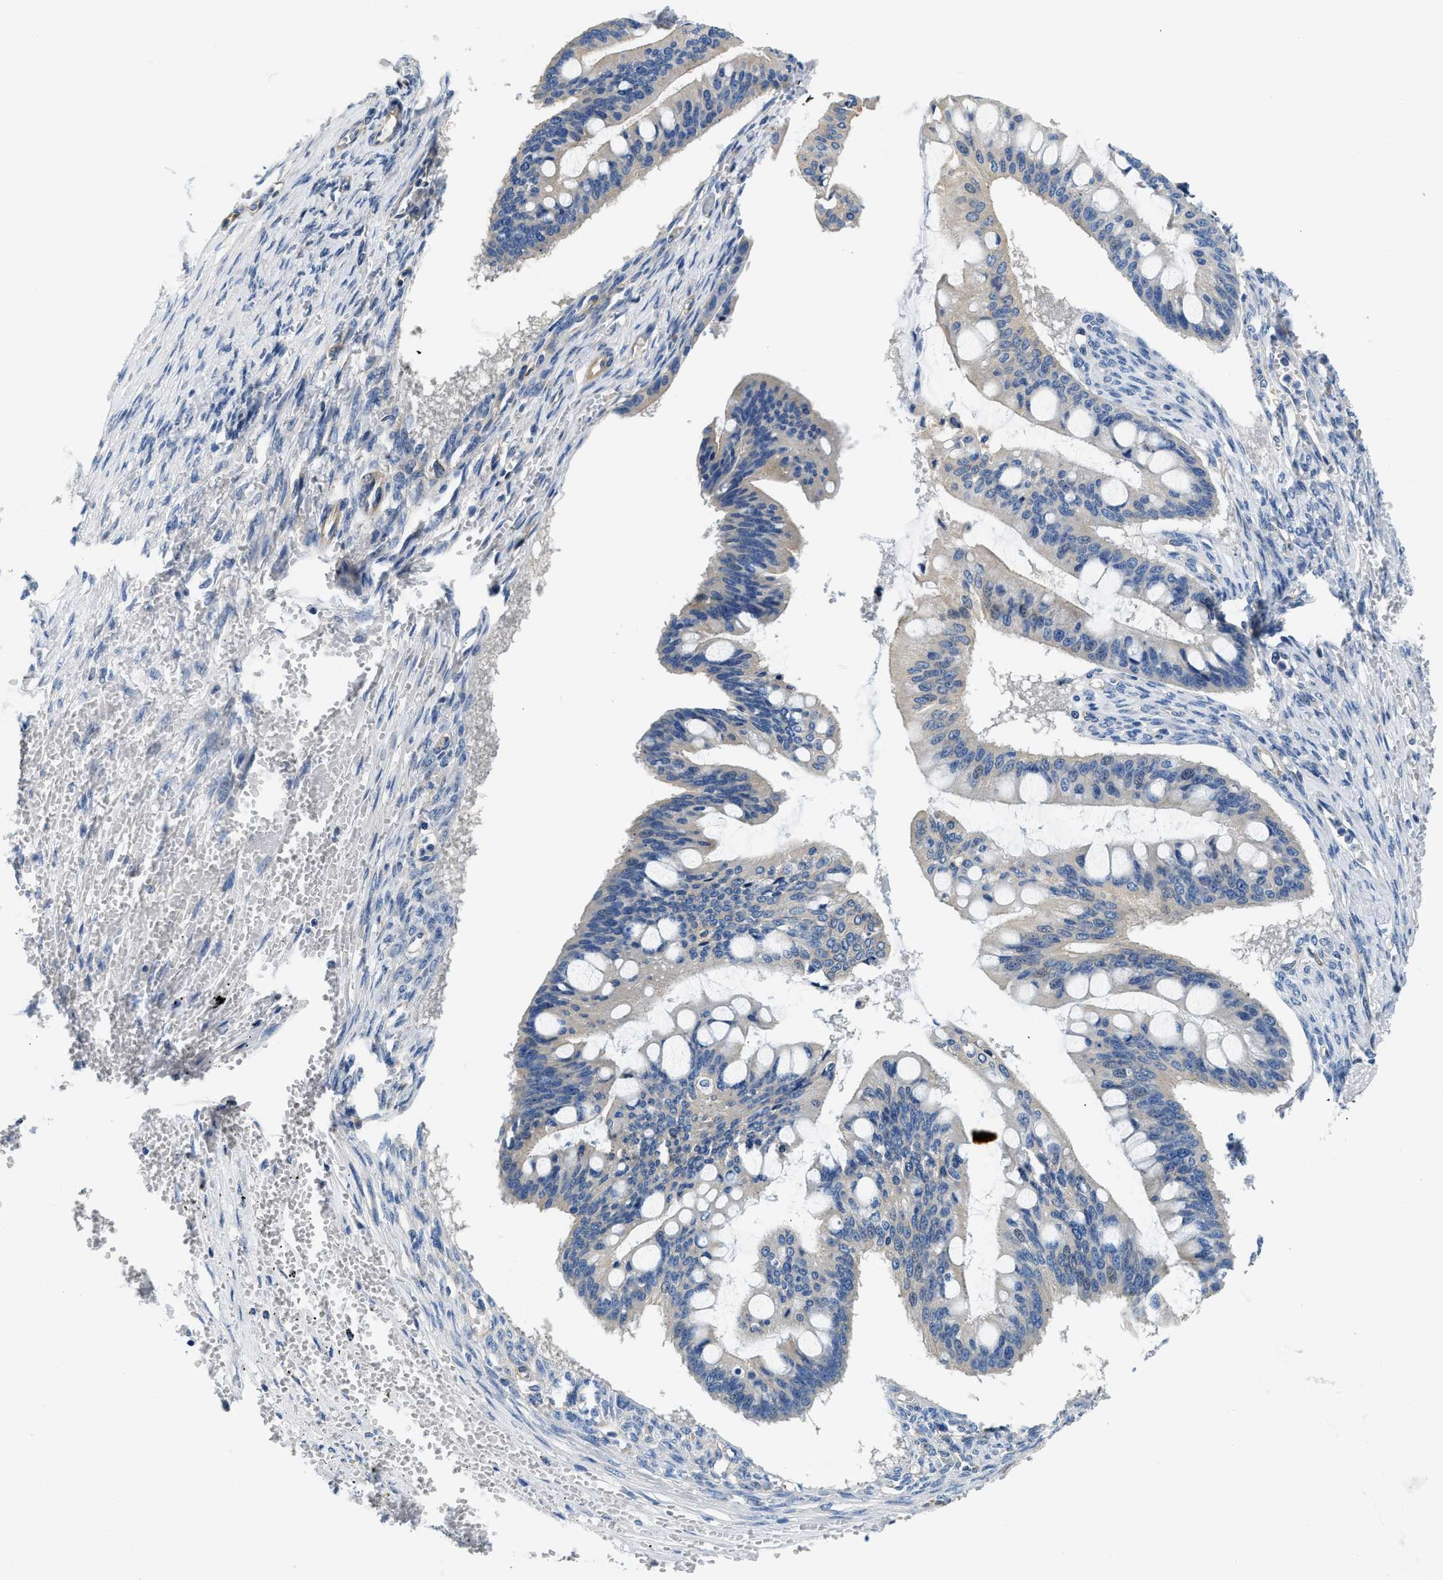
{"staining": {"intensity": "negative", "quantity": "none", "location": "none"}, "tissue": "ovarian cancer", "cell_type": "Tumor cells", "image_type": "cancer", "snomed": [{"axis": "morphology", "description": "Cystadenocarcinoma, mucinous, NOS"}, {"axis": "topography", "description": "Ovary"}], "caption": "The micrograph reveals no significant expression in tumor cells of ovarian cancer.", "gene": "CSDE1", "patient": {"sex": "female", "age": 73}}